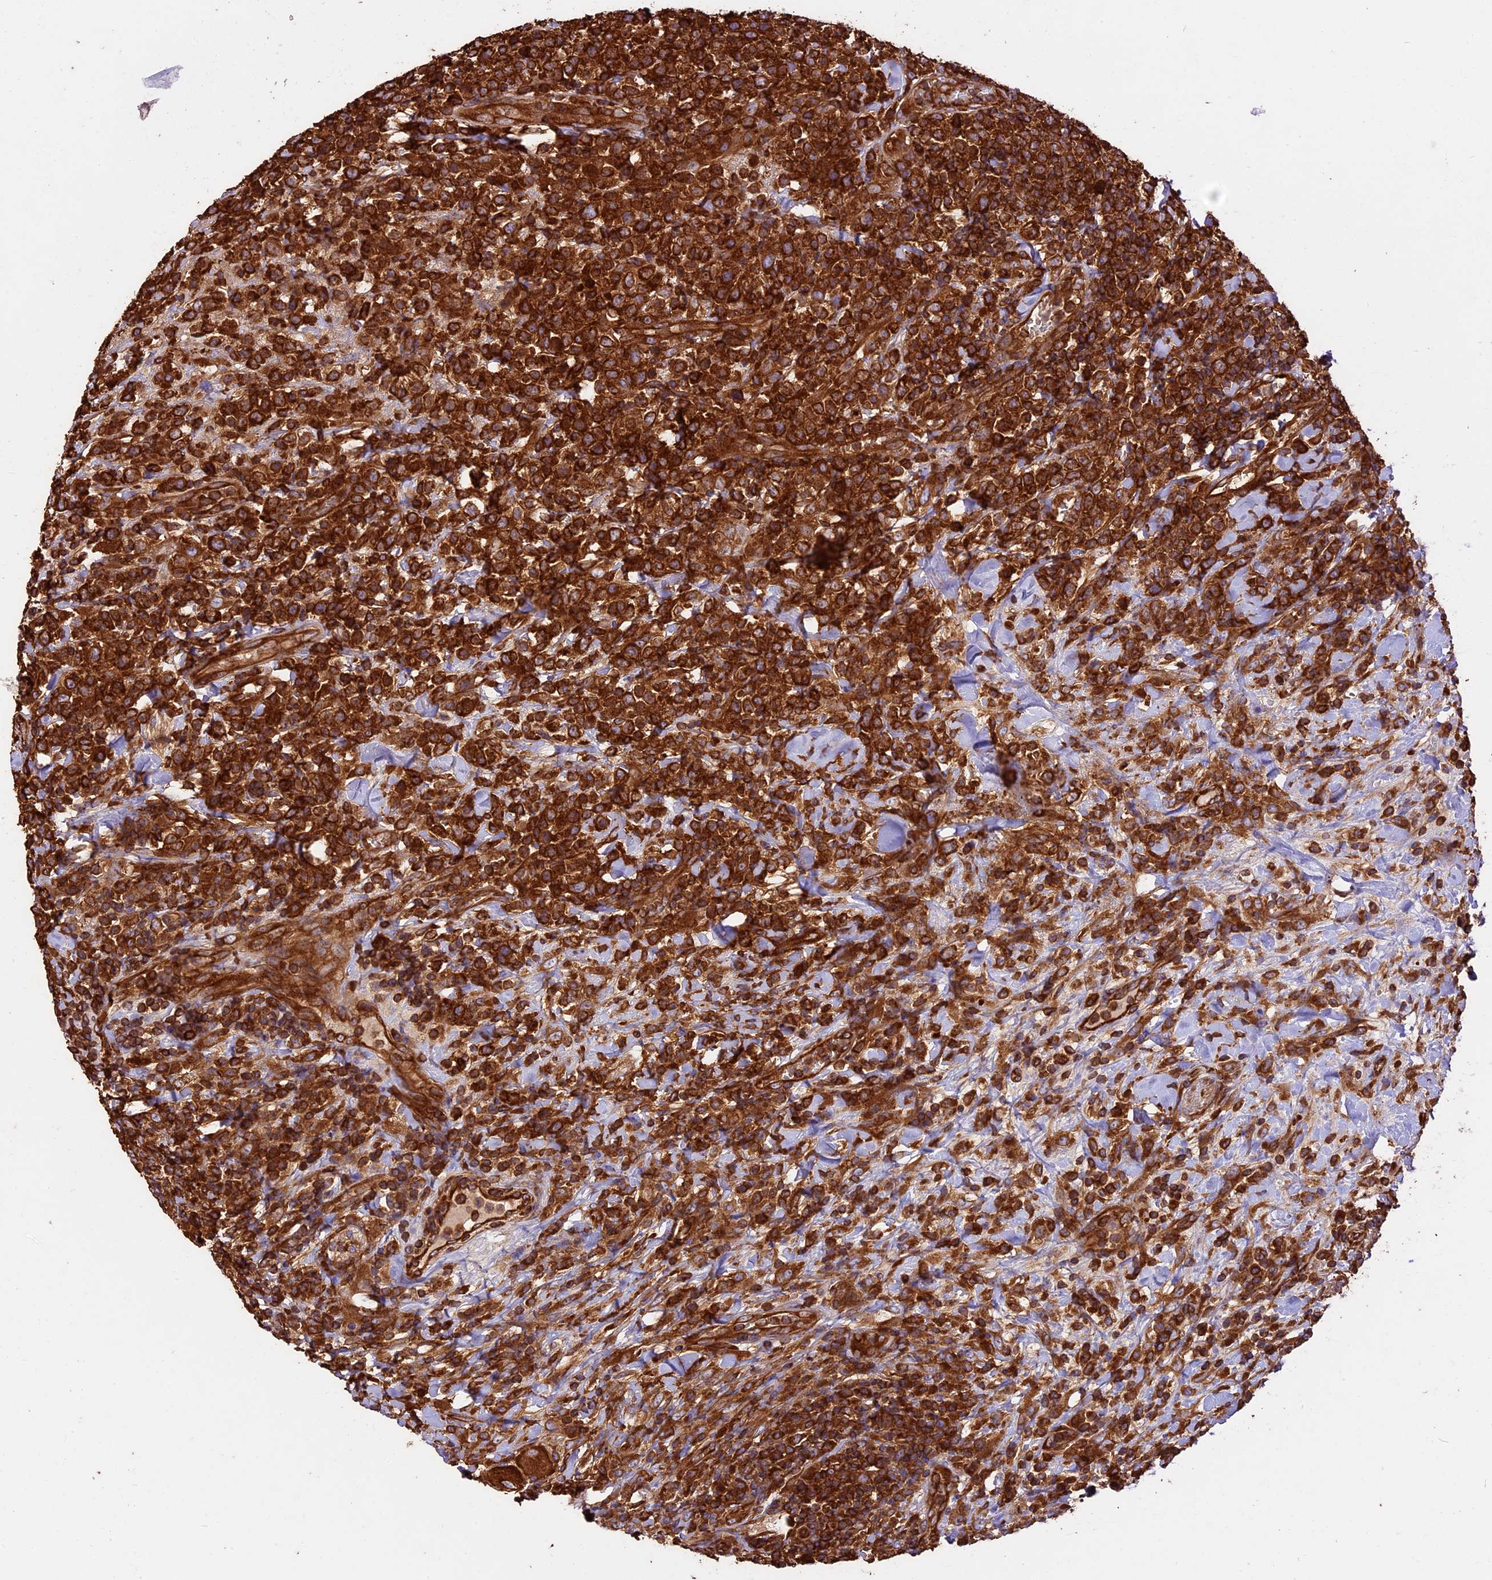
{"staining": {"intensity": "strong", "quantity": ">75%", "location": "cytoplasmic/membranous"}, "tissue": "lymphoma", "cell_type": "Tumor cells", "image_type": "cancer", "snomed": [{"axis": "morphology", "description": "Malignant lymphoma, non-Hodgkin's type, High grade"}, {"axis": "topography", "description": "Colon"}], "caption": "DAB (3,3'-diaminobenzidine) immunohistochemical staining of human lymphoma shows strong cytoplasmic/membranous protein expression in approximately >75% of tumor cells.", "gene": "KARS1", "patient": {"sex": "female", "age": 53}}